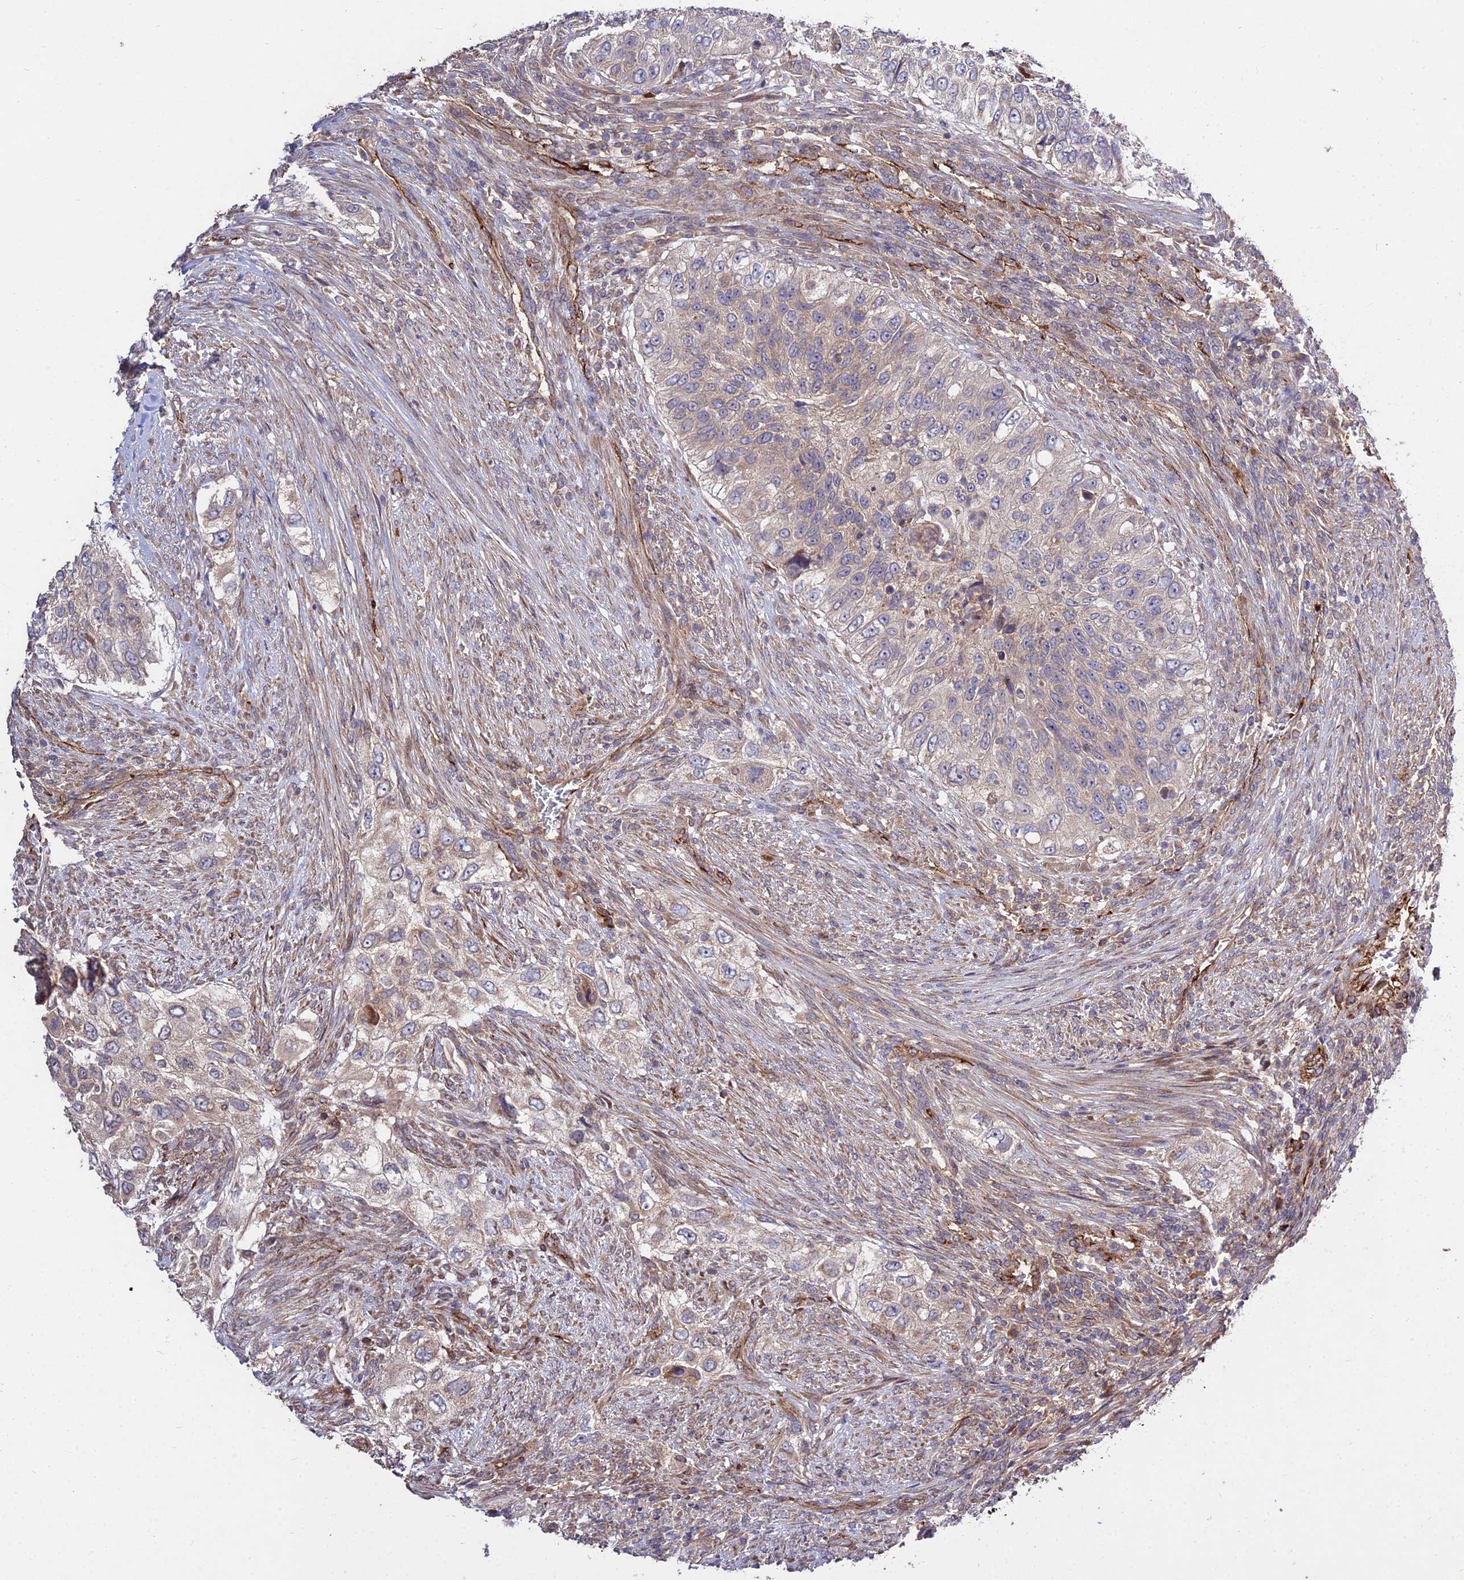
{"staining": {"intensity": "weak", "quantity": "<25%", "location": "cytoplasmic/membranous"}, "tissue": "urothelial cancer", "cell_type": "Tumor cells", "image_type": "cancer", "snomed": [{"axis": "morphology", "description": "Urothelial carcinoma, High grade"}, {"axis": "topography", "description": "Urinary bladder"}], "caption": "The image reveals no staining of tumor cells in urothelial carcinoma (high-grade).", "gene": "GRTP1", "patient": {"sex": "female", "age": 60}}